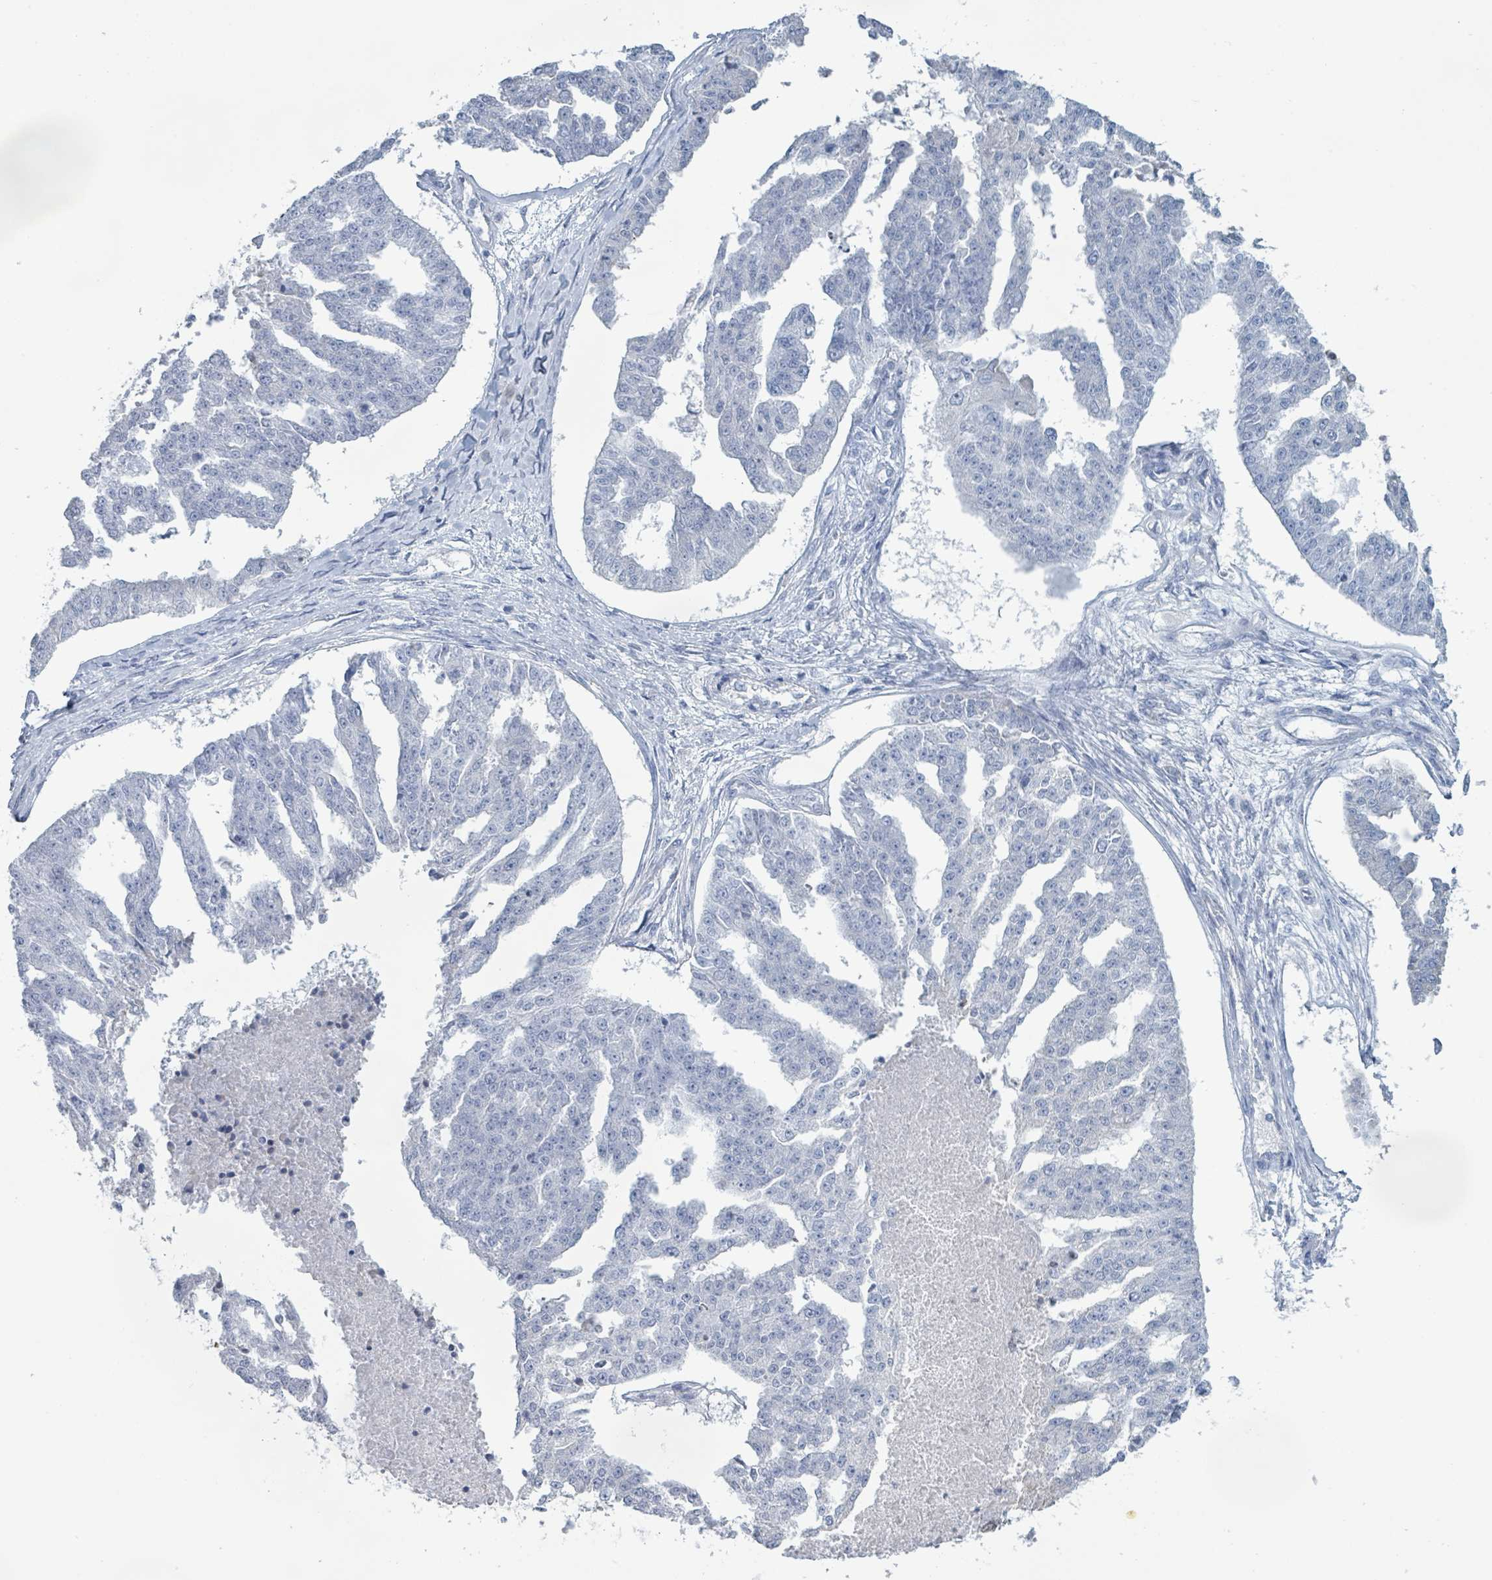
{"staining": {"intensity": "negative", "quantity": "none", "location": "none"}, "tissue": "ovarian cancer", "cell_type": "Tumor cells", "image_type": "cancer", "snomed": [{"axis": "morphology", "description": "Cystadenocarcinoma, serous, NOS"}, {"axis": "topography", "description": "Ovary"}], "caption": "Immunohistochemistry micrograph of neoplastic tissue: ovarian cancer (serous cystadenocarcinoma) stained with DAB (3,3'-diaminobenzidine) displays no significant protein positivity in tumor cells.", "gene": "PGA3", "patient": {"sex": "female", "age": 58}}